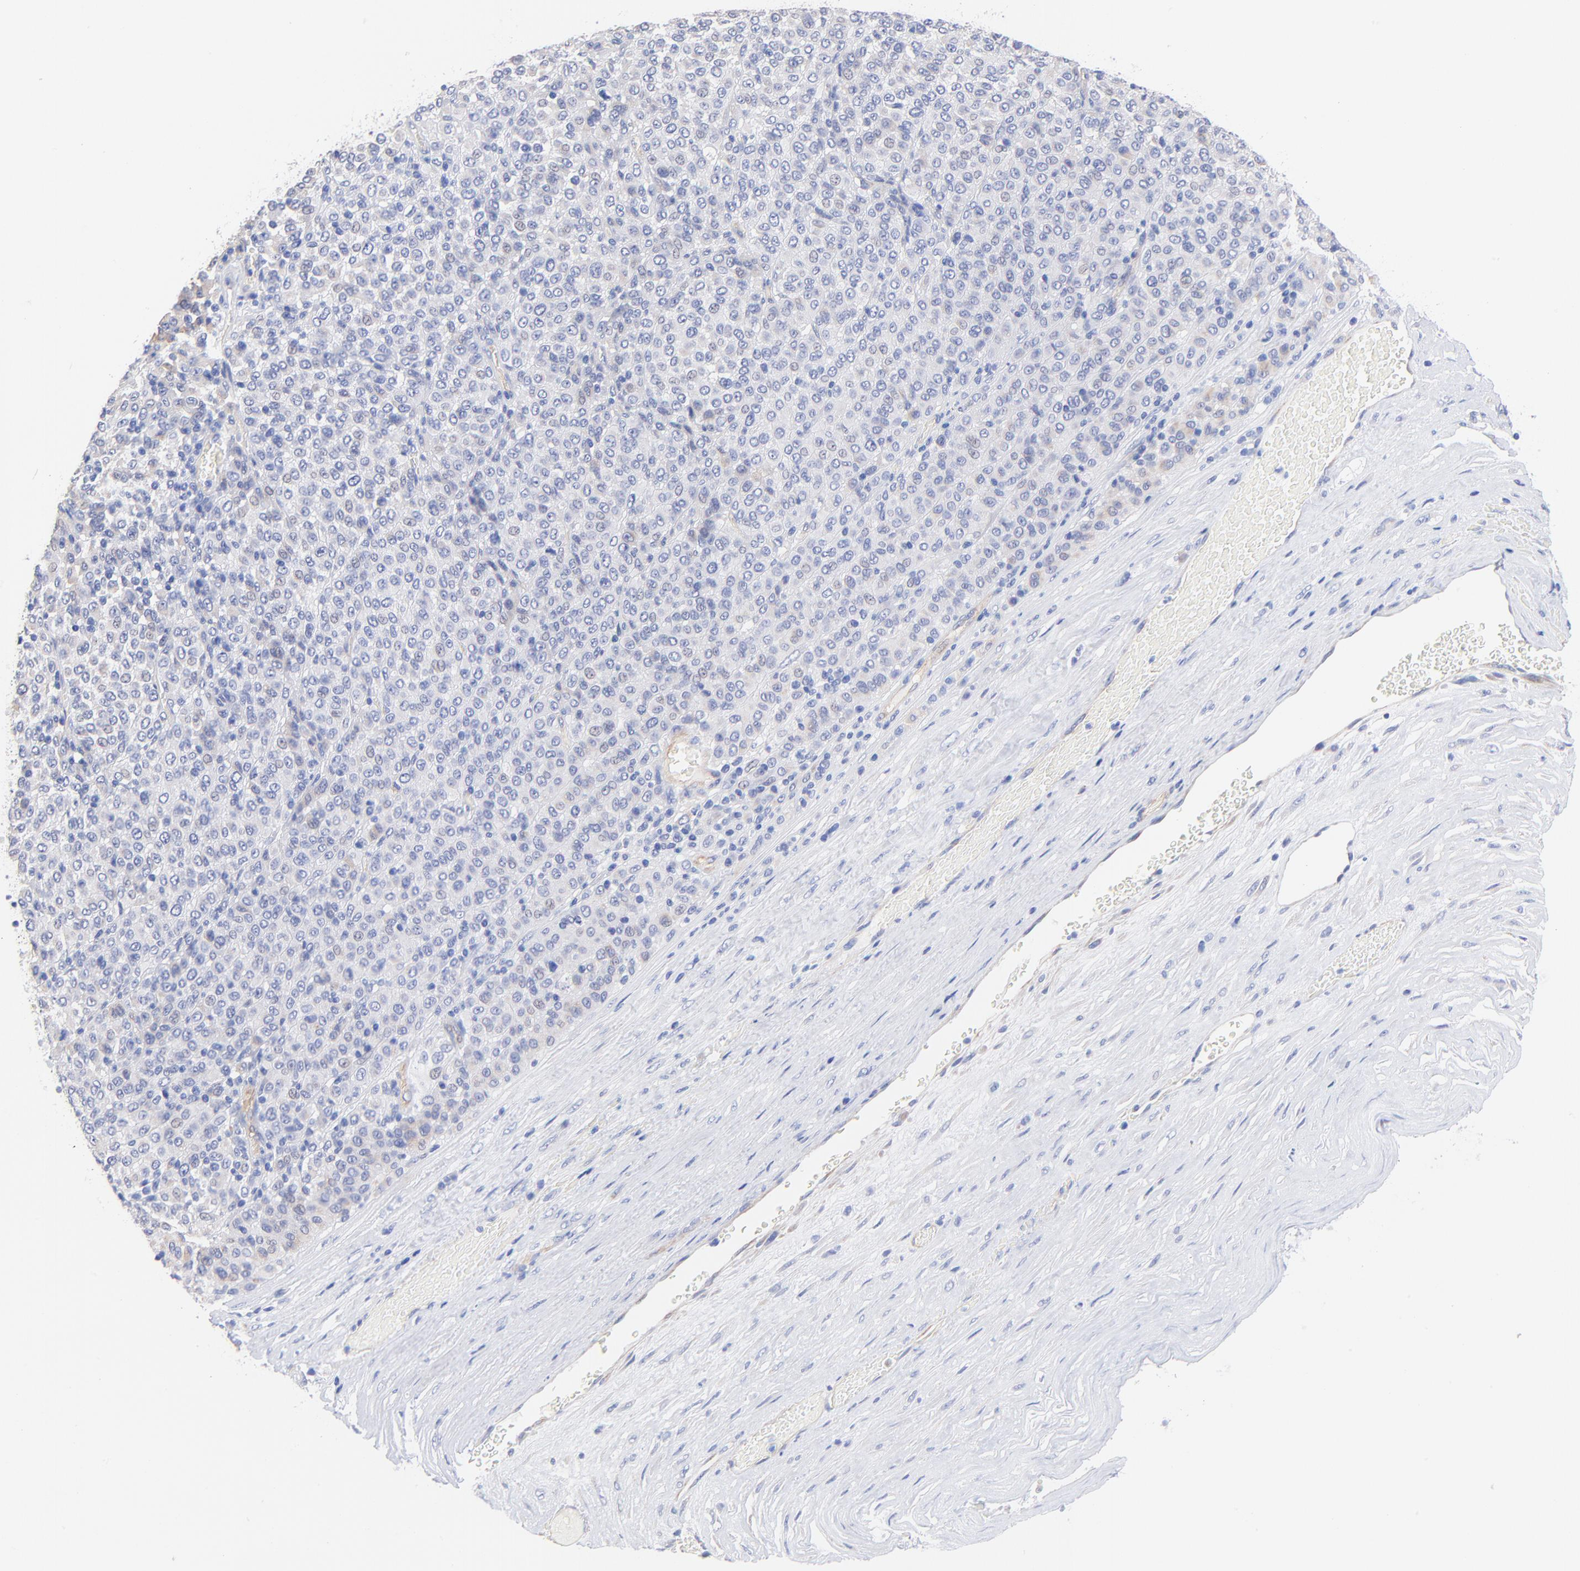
{"staining": {"intensity": "negative", "quantity": "none", "location": "none"}, "tissue": "melanoma", "cell_type": "Tumor cells", "image_type": "cancer", "snomed": [{"axis": "morphology", "description": "Malignant melanoma, Metastatic site"}, {"axis": "topography", "description": "Pancreas"}], "caption": "A high-resolution micrograph shows IHC staining of melanoma, which shows no significant staining in tumor cells.", "gene": "SLC44A2", "patient": {"sex": "female", "age": 30}}